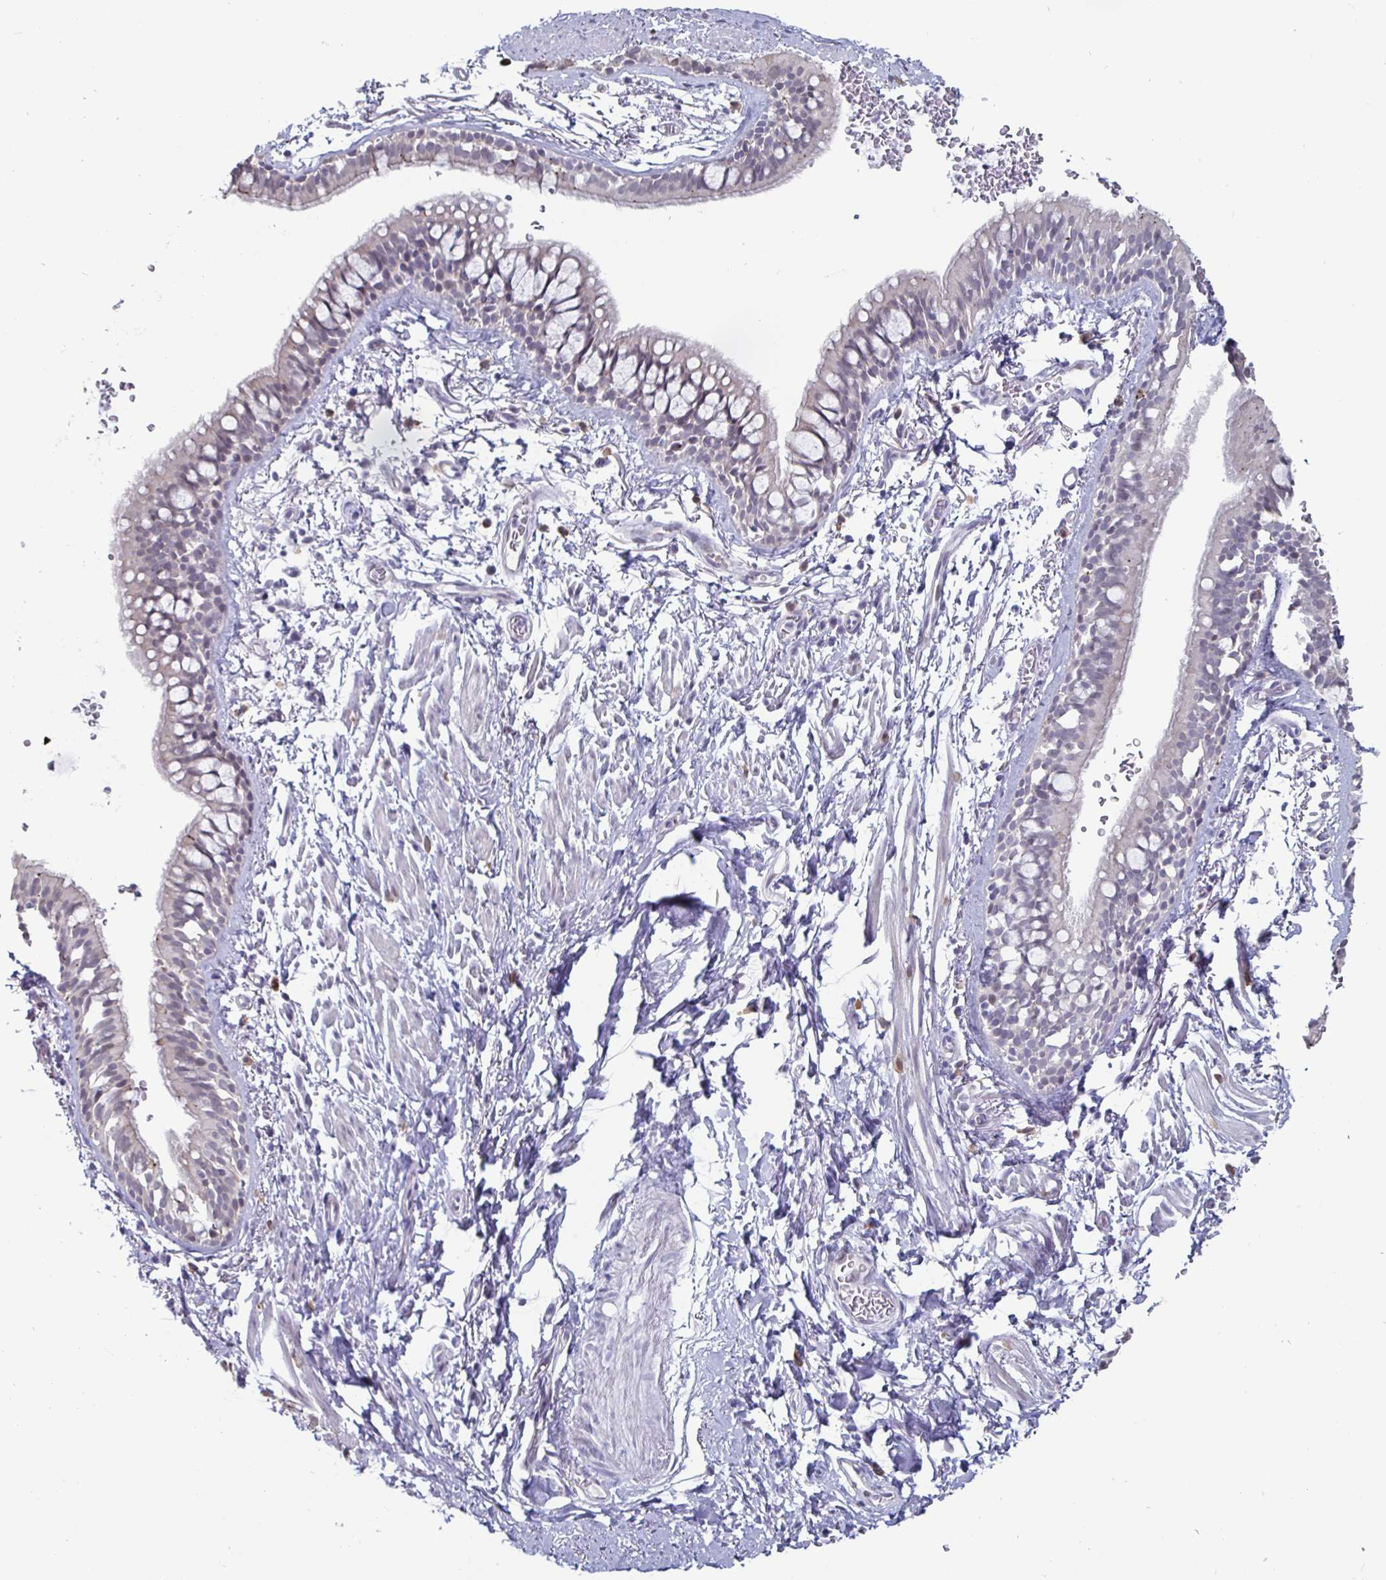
{"staining": {"intensity": "weak", "quantity": "<25%", "location": "cytoplasmic/membranous"}, "tissue": "bronchus", "cell_type": "Respiratory epithelial cells", "image_type": "normal", "snomed": [{"axis": "morphology", "description": "Normal tissue, NOS"}, {"axis": "topography", "description": "Lymph node"}, {"axis": "topography", "description": "Cartilage tissue"}, {"axis": "topography", "description": "Bronchus"}], "caption": "Immunohistochemistry (IHC) image of normal human bronchus stained for a protein (brown), which displays no staining in respiratory epithelial cells.", "gene": "OOSP2", "patient": {"sex": "female", "age": 70}}